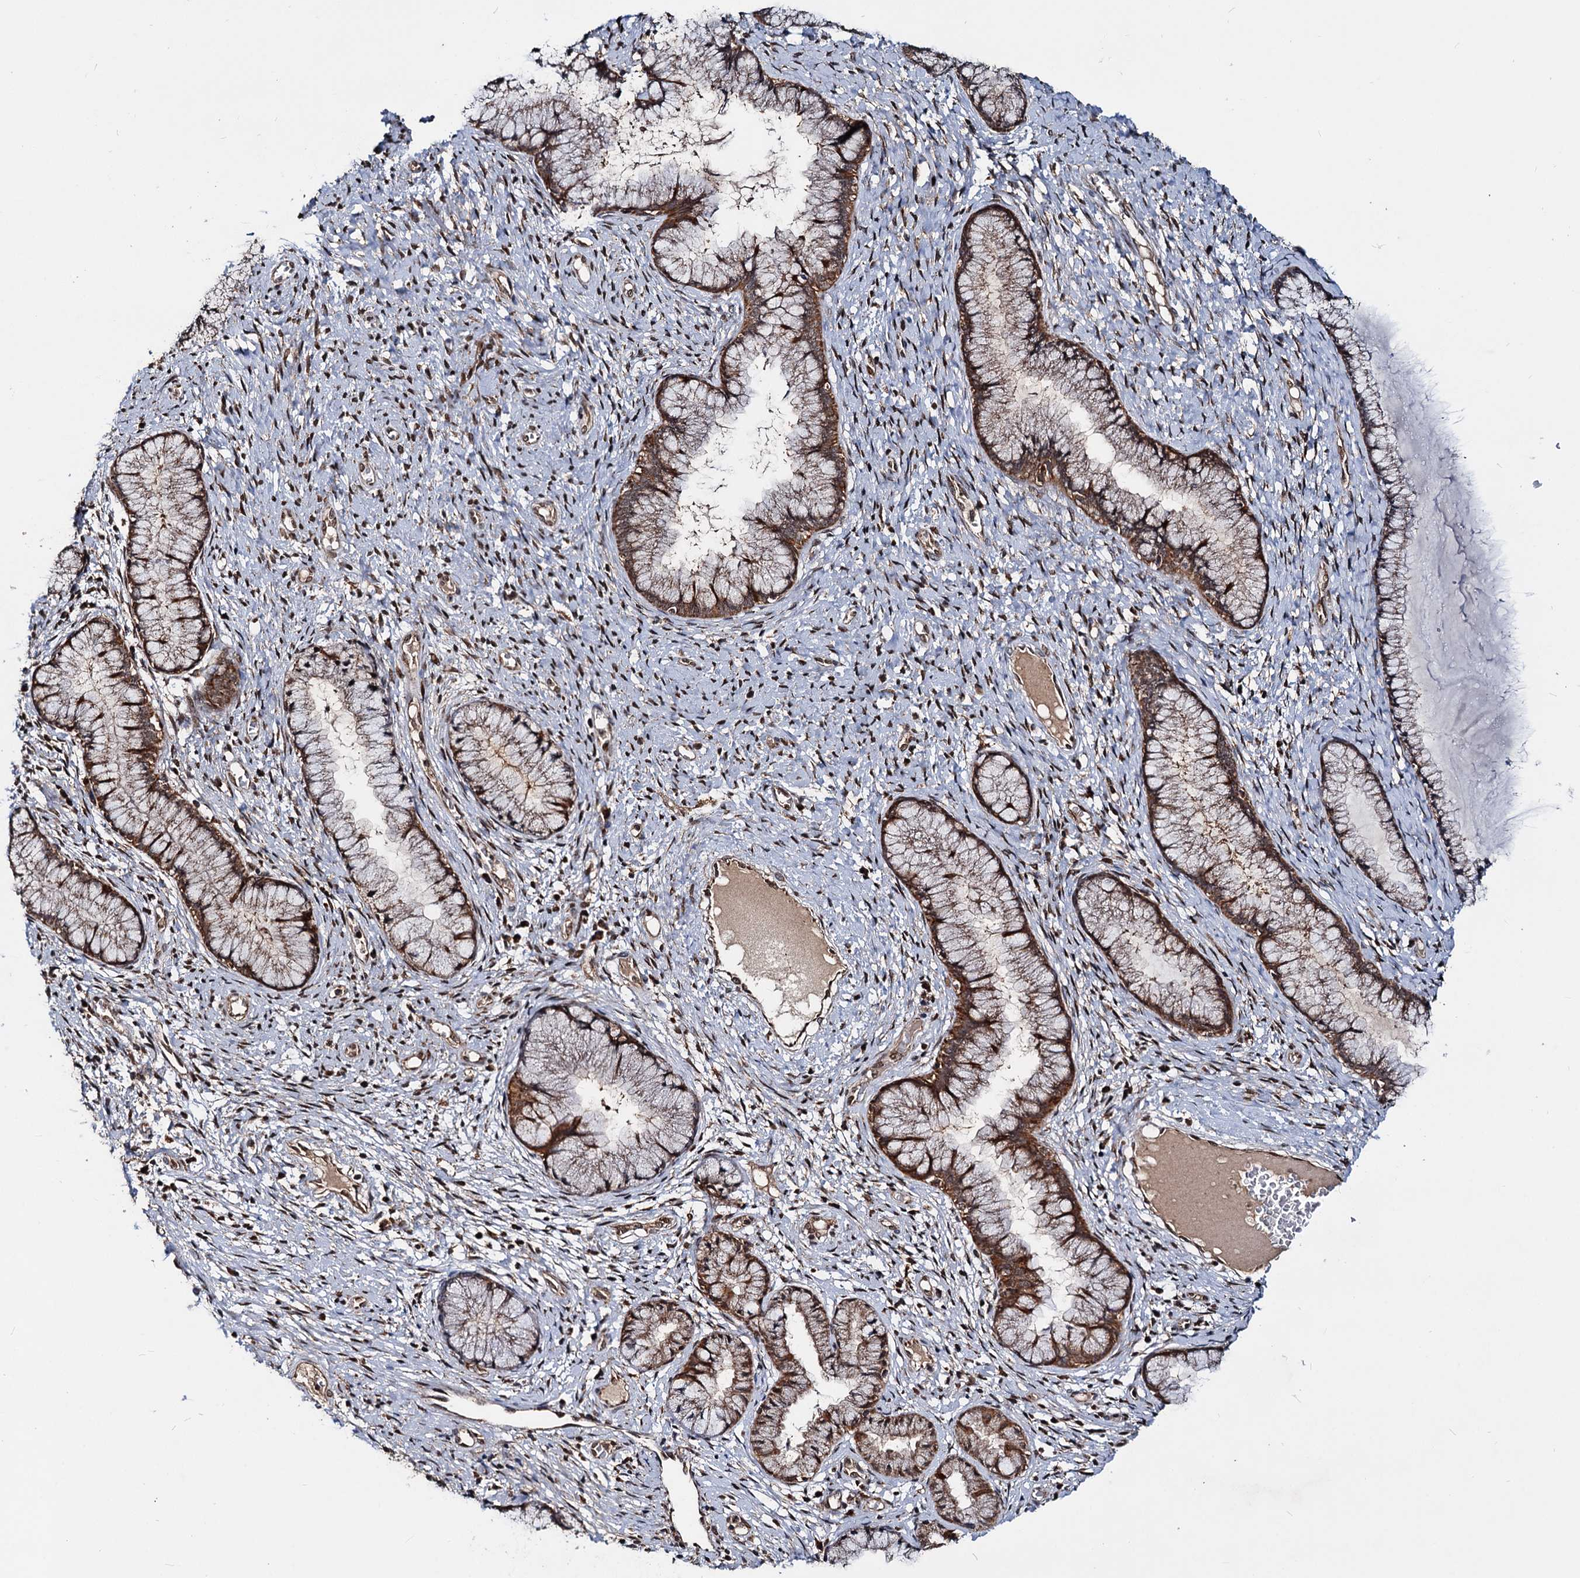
{"staining": {"intensity": "strong", "quantity": ">75%", "location": "cytoplasmic/membranous"}, "tissue": "cervix", "cell_type": "Glandular cells", "image_type": "normal", "snomed": [{"axis": "morphology", "description": "Normal tissue, NOS"}, {"axis": "topography", "description": "Cervix"}], "caption": "Protein staining of unremarkable cervix shows strong cytoplasmic/membranous positivity in approximately >75% of glandular cells.", "gene": "CEP76", "patient": {"sex": "female", "age": 42}}